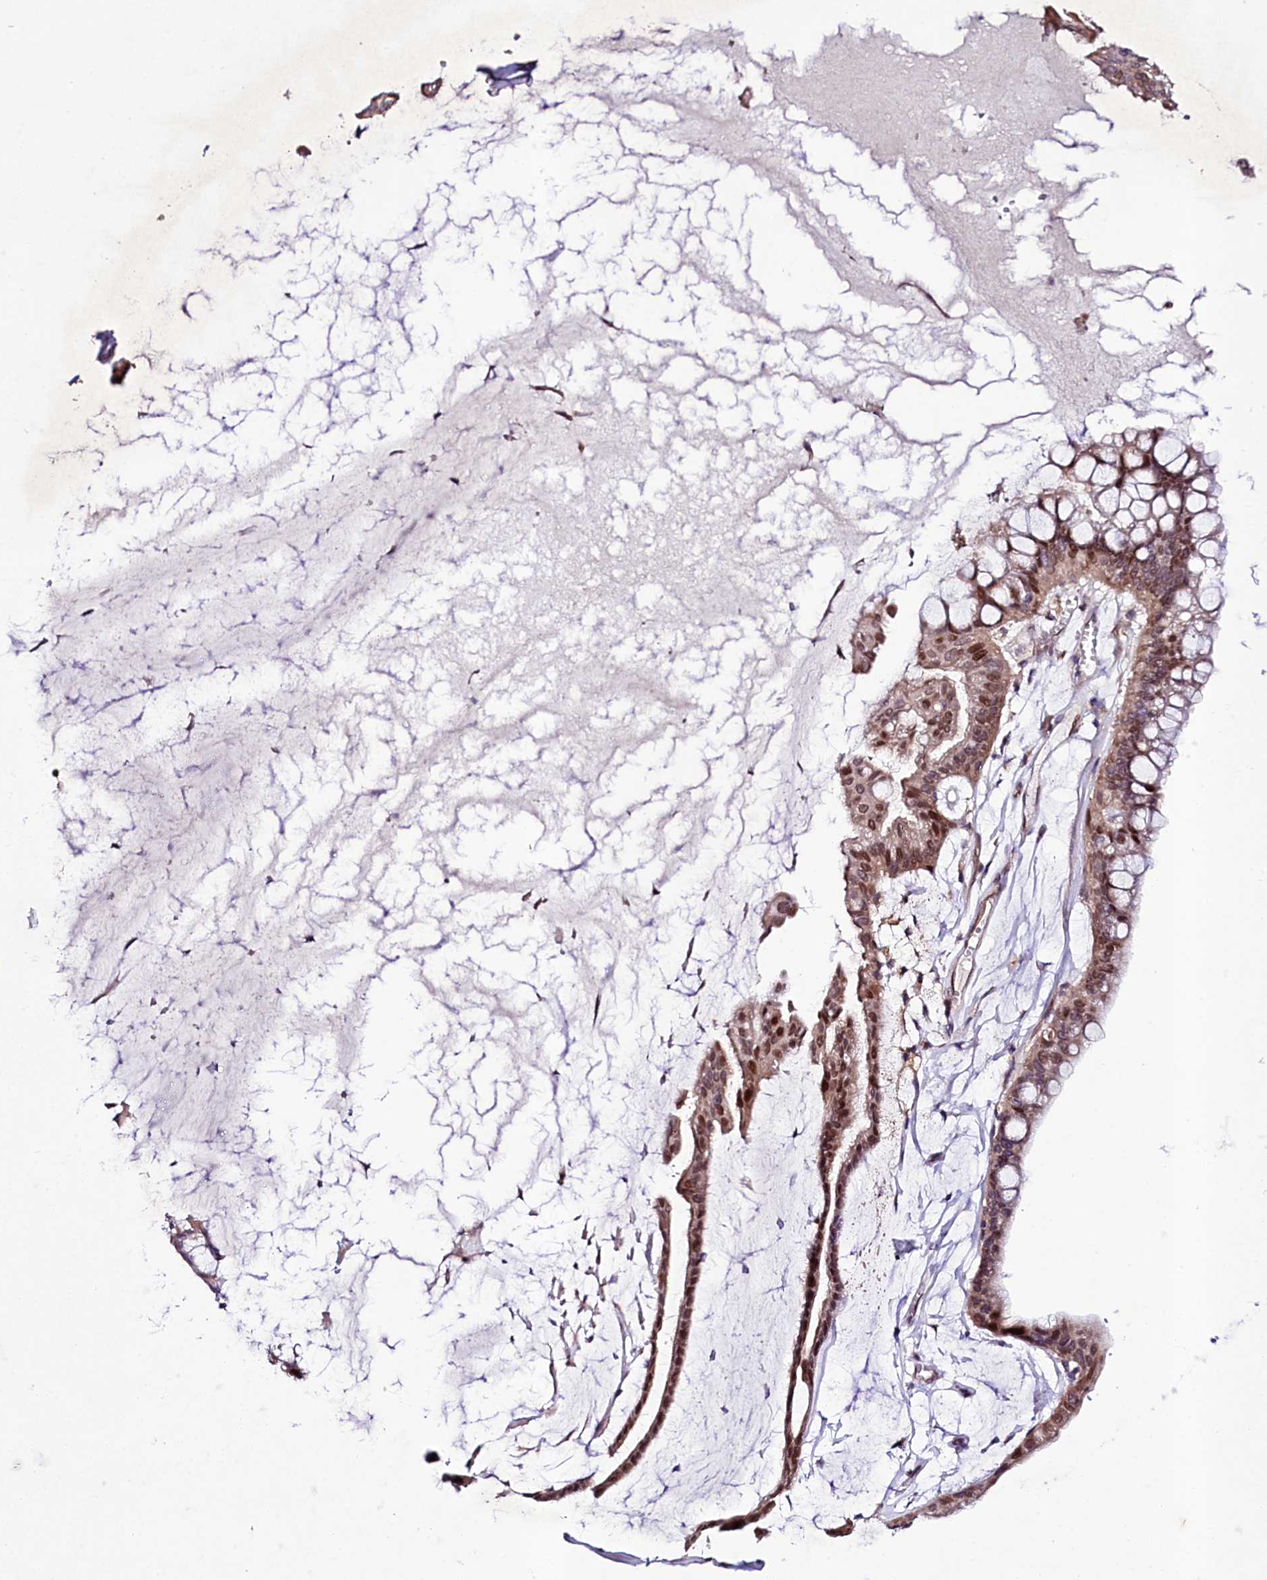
{"staining": {"intensity": "moderate", "quantity": ">75%", "location": "nuclear"}, "tissue": "ovarian cancer", "cell_type": "Tumor cells", "image_type": "cancer", "snomed": [{"axis": "morphology", "description": "Cystadenocarcinoma, mucinous, NOS"}, {"axis": "topography", "description": "Ovary"}], "caption": "Human ovarian cancer stained with a protein marker shows moderate staining in tumor cells.", "gene": "ZNF226", "patient": {"sex": "female", "age": 73}}